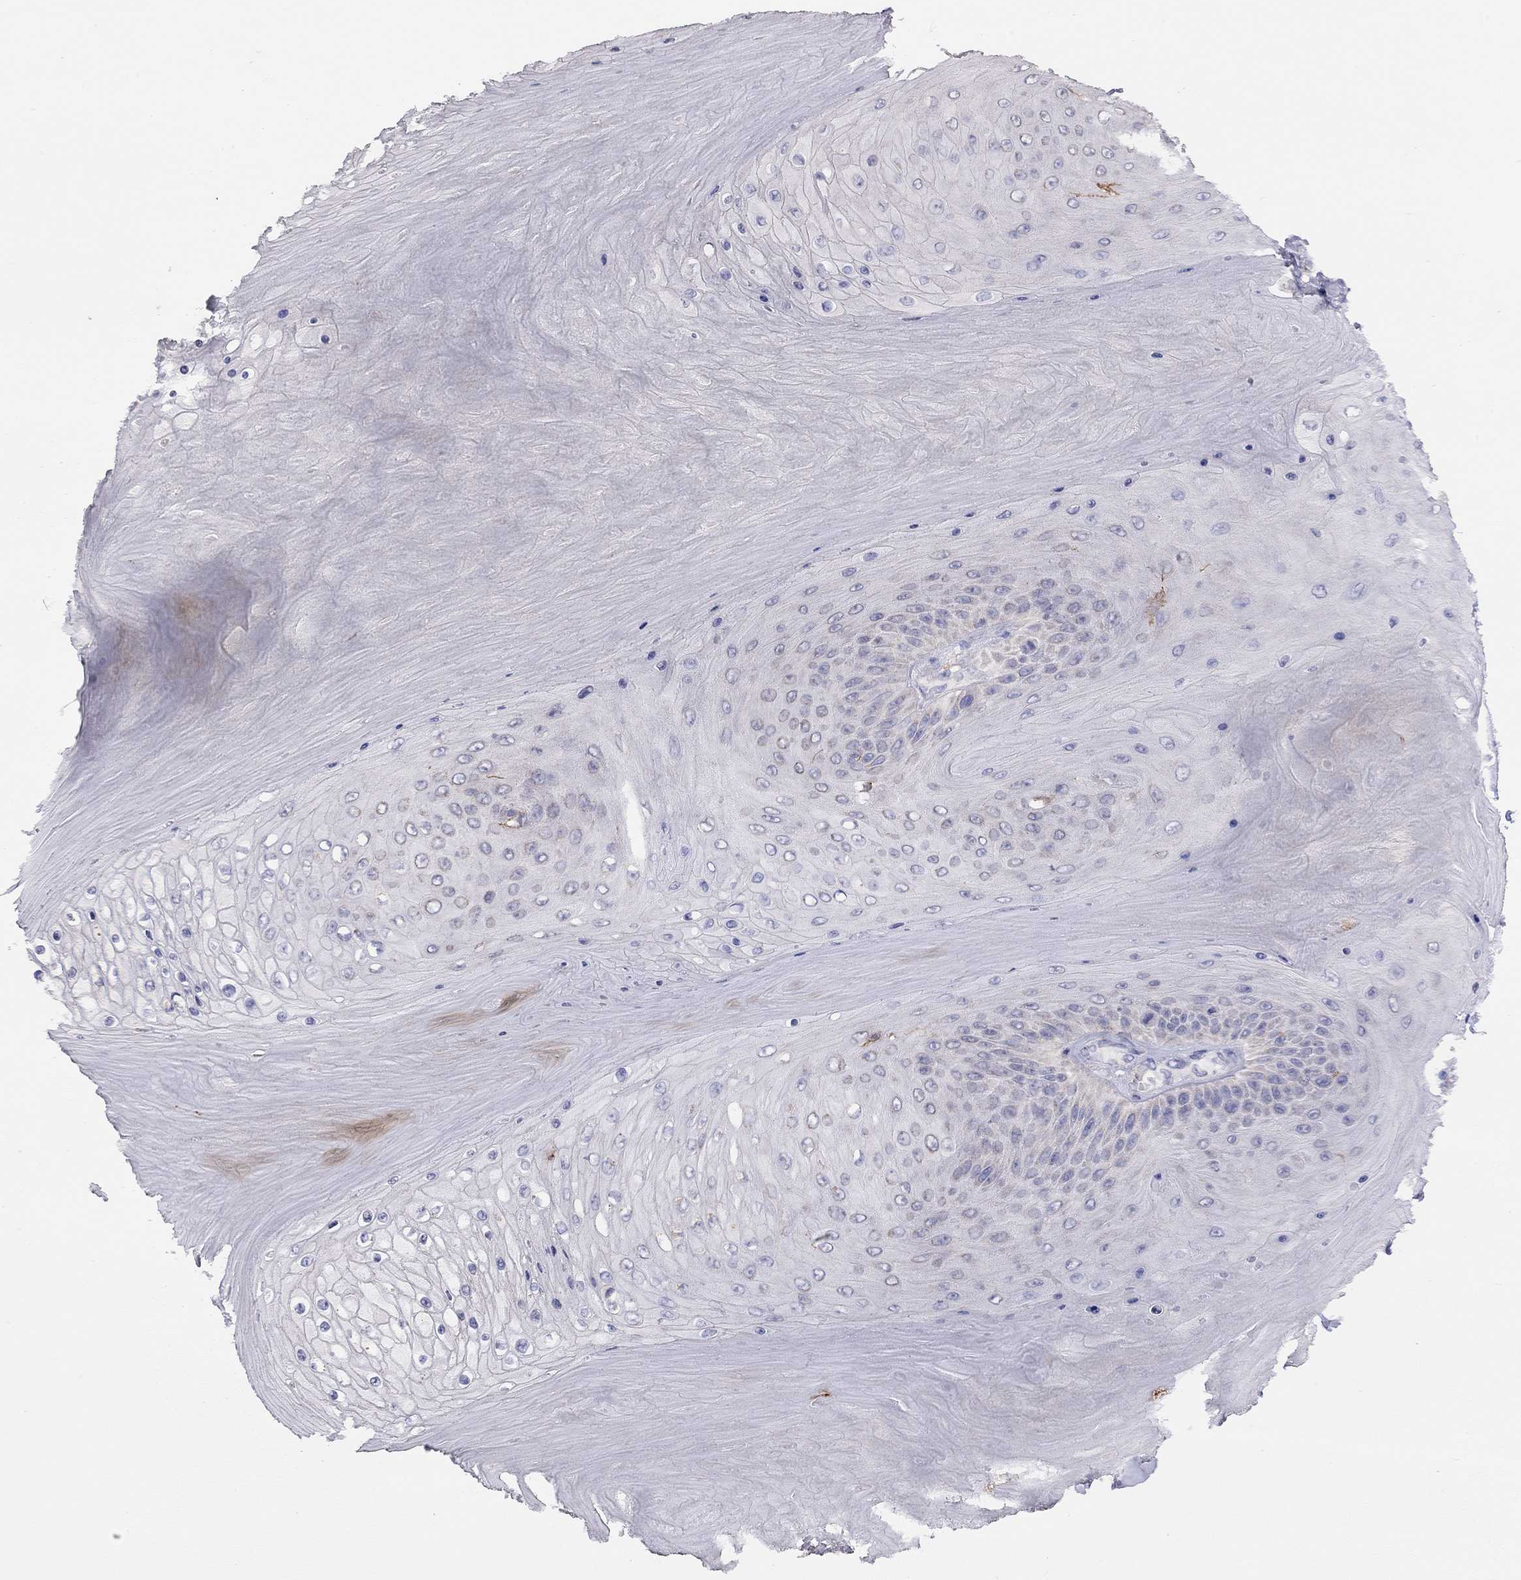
{"staining": {"intensity": "negative", "quantity": "none", "location": "none"}, "tissue": "skin cancer", "cell_type": "Tumor cells", "image_type": "cancer", "snomed": [{"axis": "morphology", "description": "Squamous cell carcinoma, NOS"}, {"axis": "topography", "description": "Skin"}], "caption": "Human squamous cell carcinoma (skin) stained for a protein using immunohistochemistry displays no positivity in tumor cells.", "gene": "CITED1", "patient": {"sex": "male", "age": 62}}